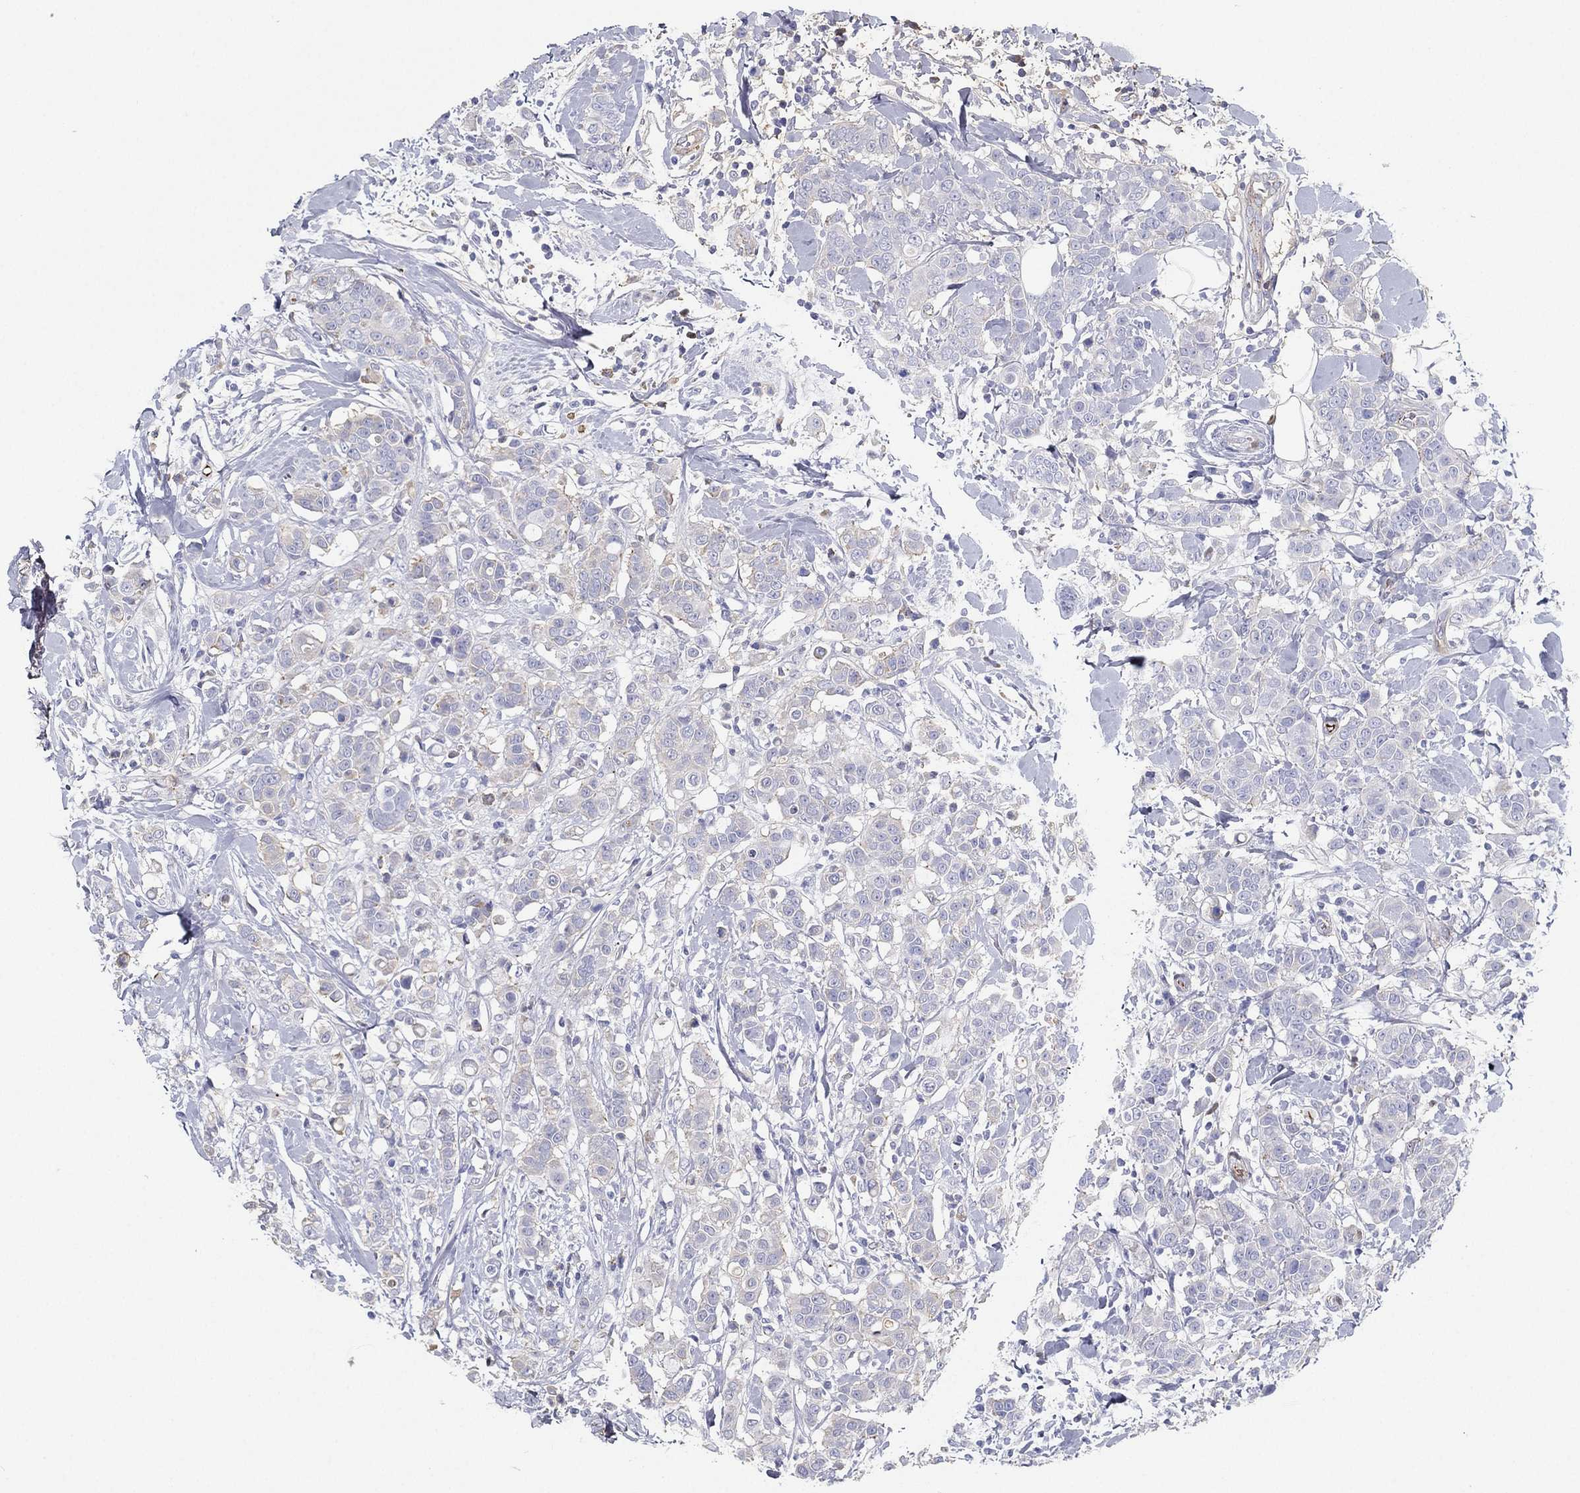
{"staining": {"intensity": "negative", "quantity": "none", "location": "none"}, "tissue": "breast cancer", "cell_type": "Tumor cells", "image_type": "cancer", "snomed": [{"axis": "morphology", "description": "Duct carcinoma"}, {"axis": "topography", "description": "Breast"}], "caption": "High power microscopy histopathology image of an immunohistochemistry (IHC) histopathology image of breast infiltrating ductal carcinoma, revealing no significant staining in tumor cells.", "gene": "IFNB1", "patient": {"sex": "female", "age": 27}}